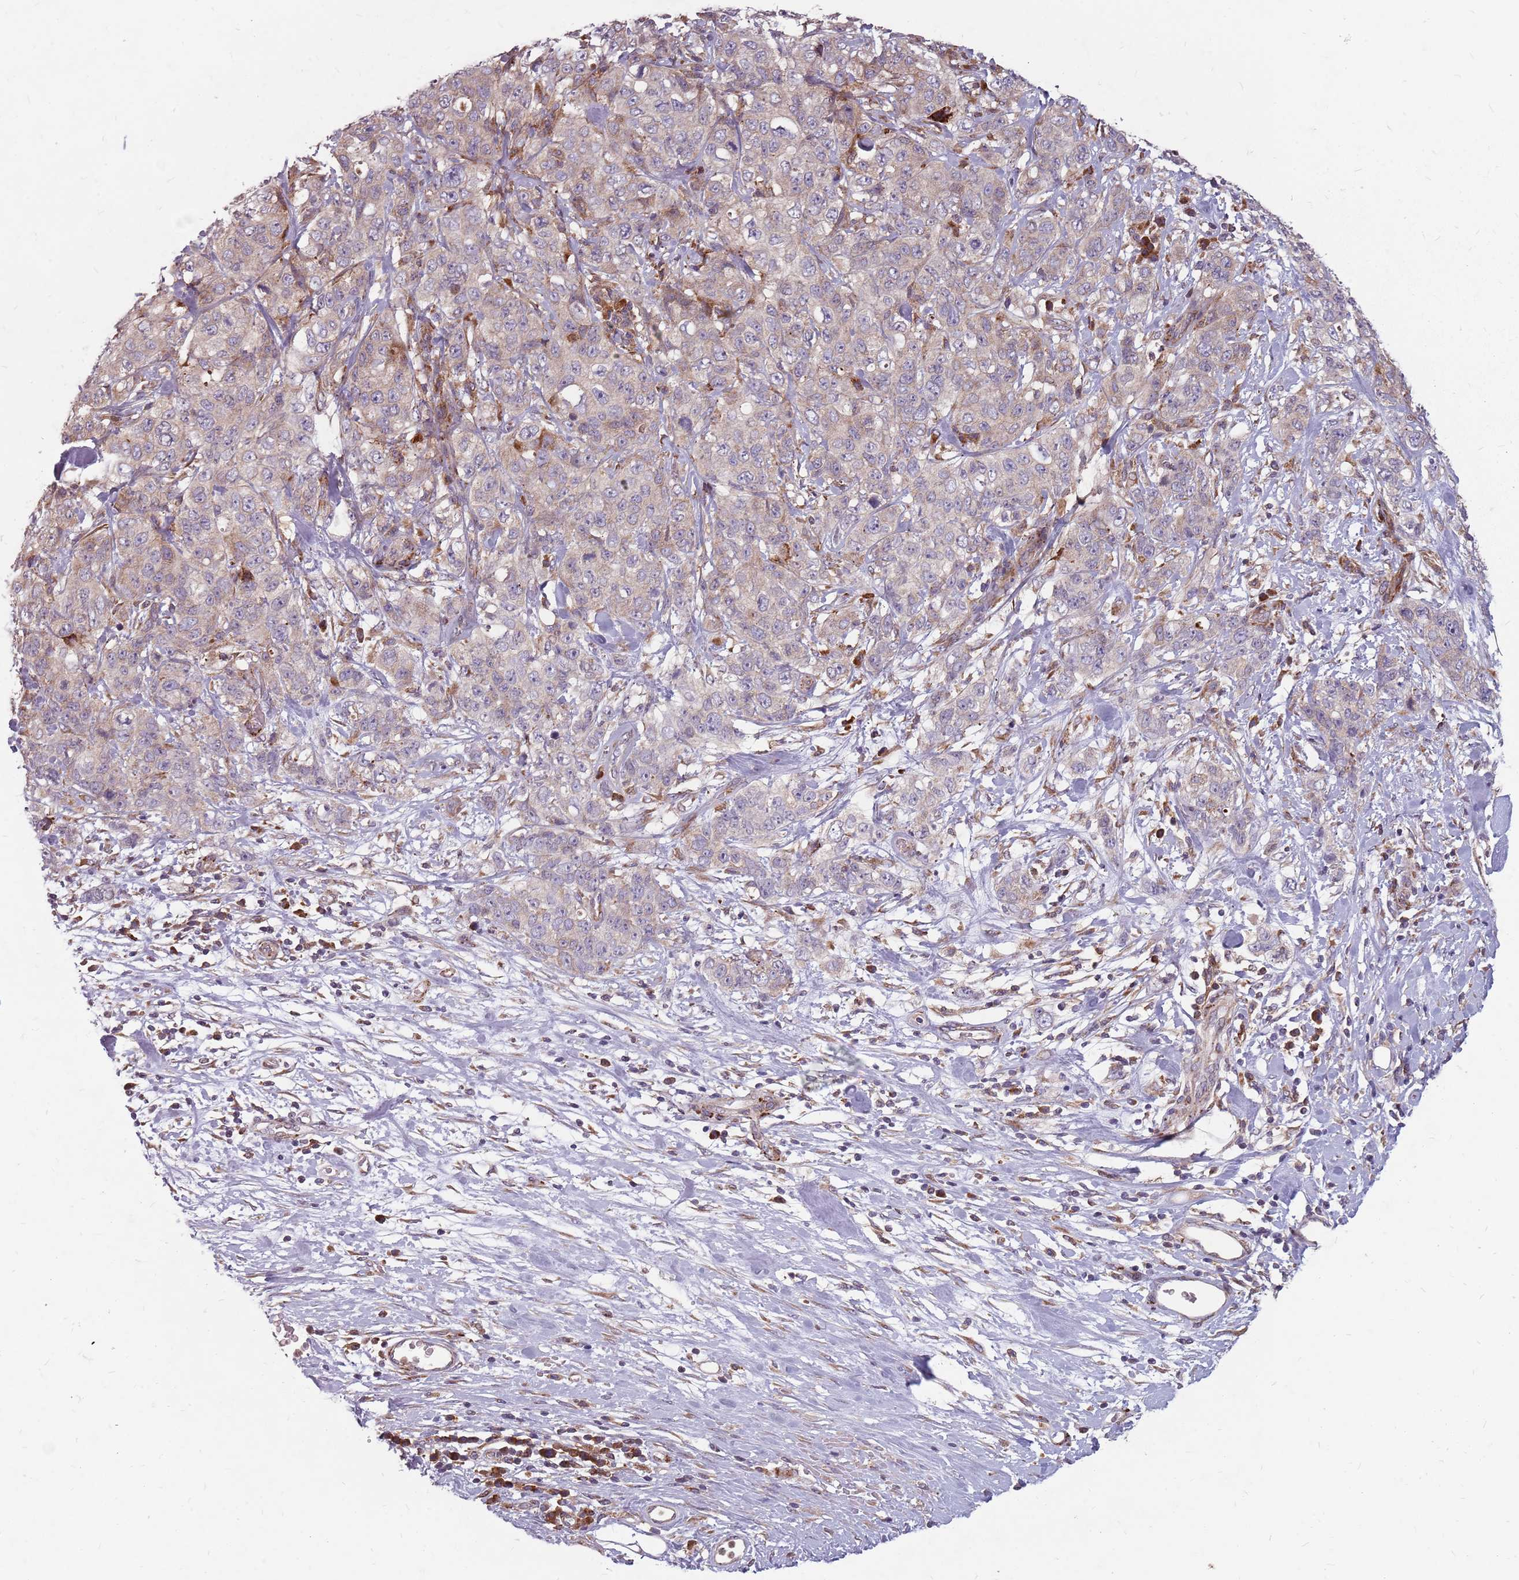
{"staining": {"intensity": "weak", "quantity": ">75%", "location": "cytoplasmic/membranous"}, "tissue": "stomach cancer", "cell_type": "Tumor cells", "image_type": "cancer", "snomed": [{"axis": "morphology", "description": "Adenocarcinoma, NOS"}, {"axis": "topography", "description": "Stomach"}], "caption": "Weak cytoplasmic/membranous expression for a protein is appreciated in approximately >75% of tumor cells of adenocarcinoma (stomach) using immunohistochemistry.", "gene": "NME4", "patient": {"sex": "male", "age": 48}}